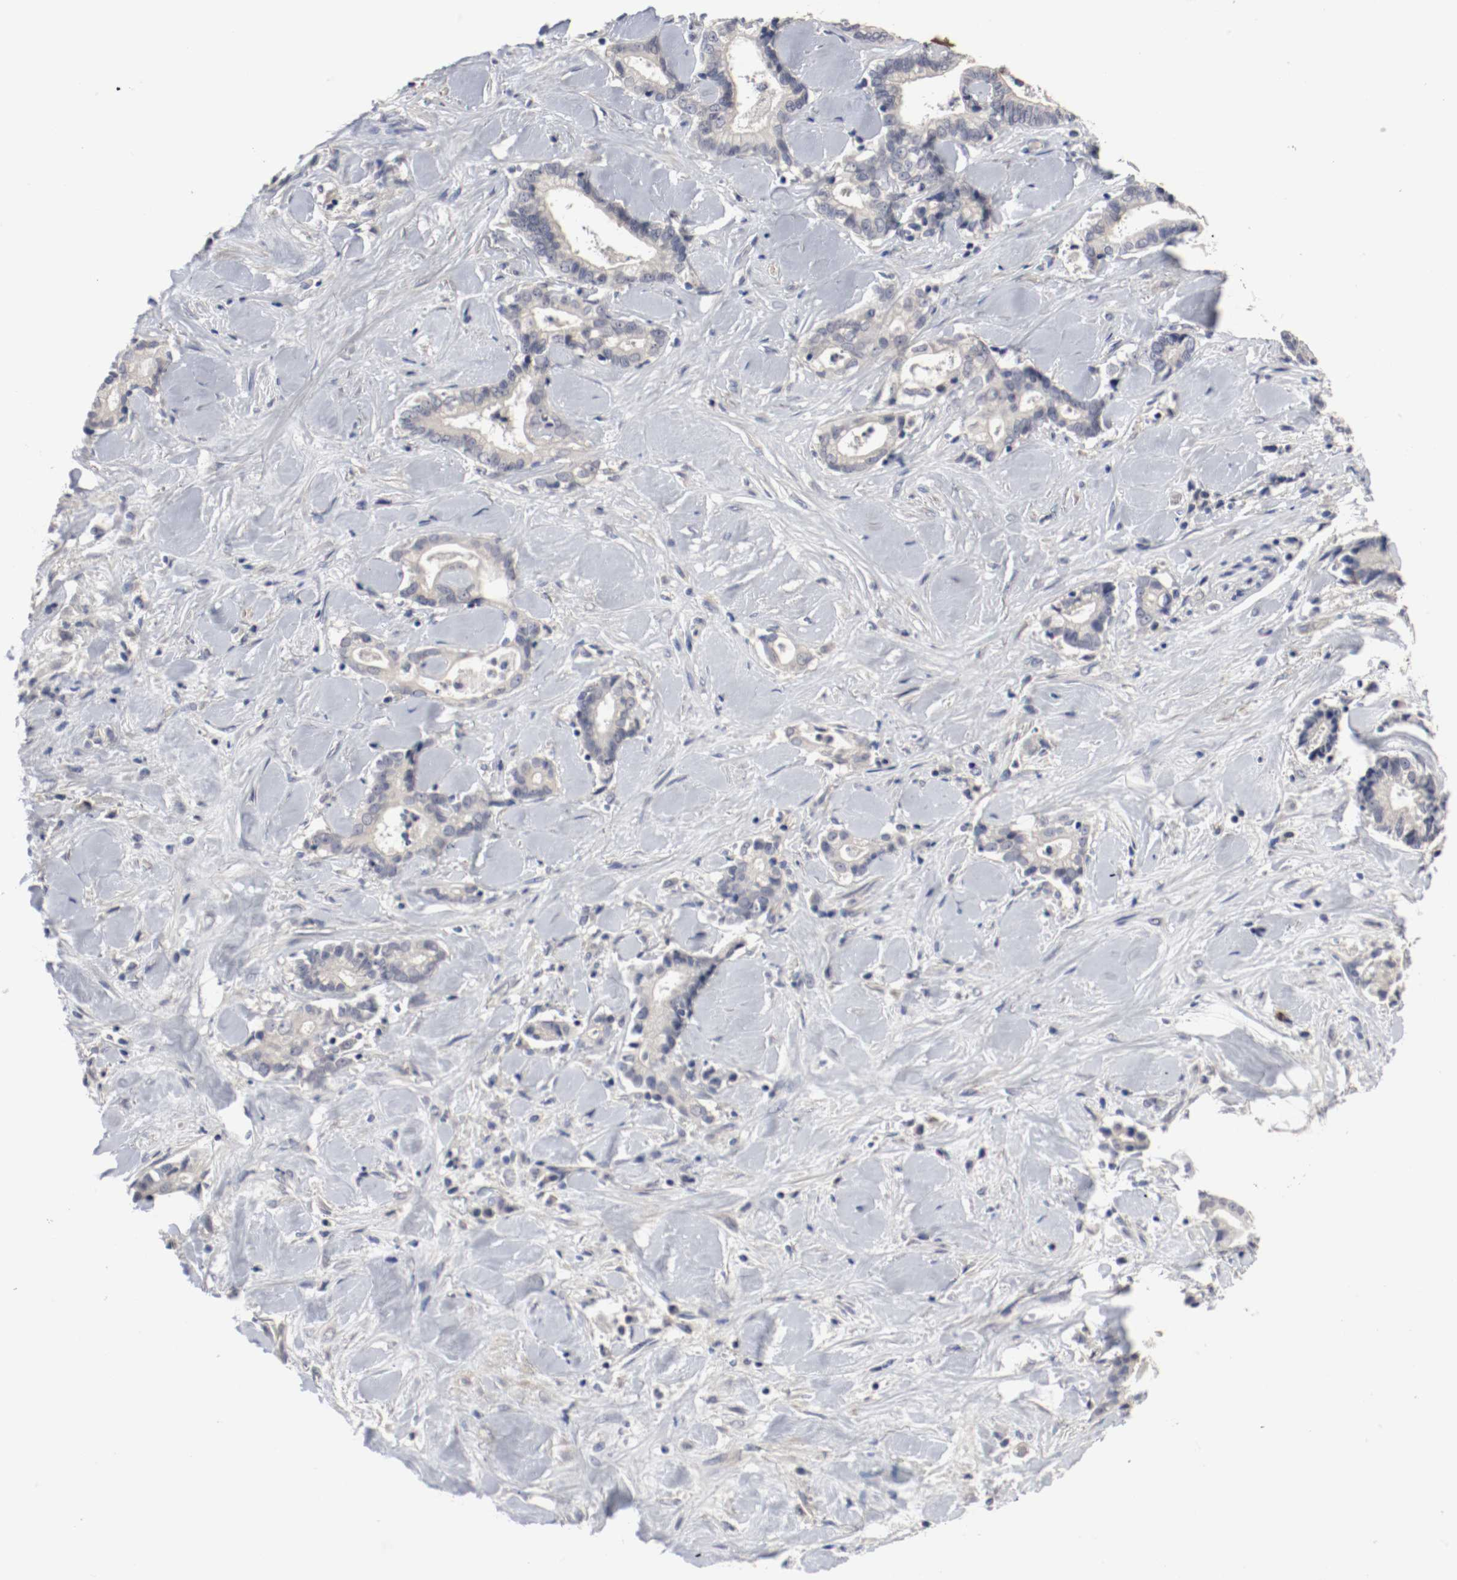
{"staining": {"intensity": "negative", "quantity": "none", "location": "none"}, "tissue": "liver cancer", "cell_type": "Tumor cells", "image_type": "cancer", "snomed": [{"axis": "morphology", "description": "Cholangiocarcinoma"}, {"axis": "topography", "description": "Liver"}], "caption": "The histopathology image displays no significant positivity in tumor cells of liver cancer.", "gene": "CEBPE", "patient": {"sex": "male", "age": 57}}